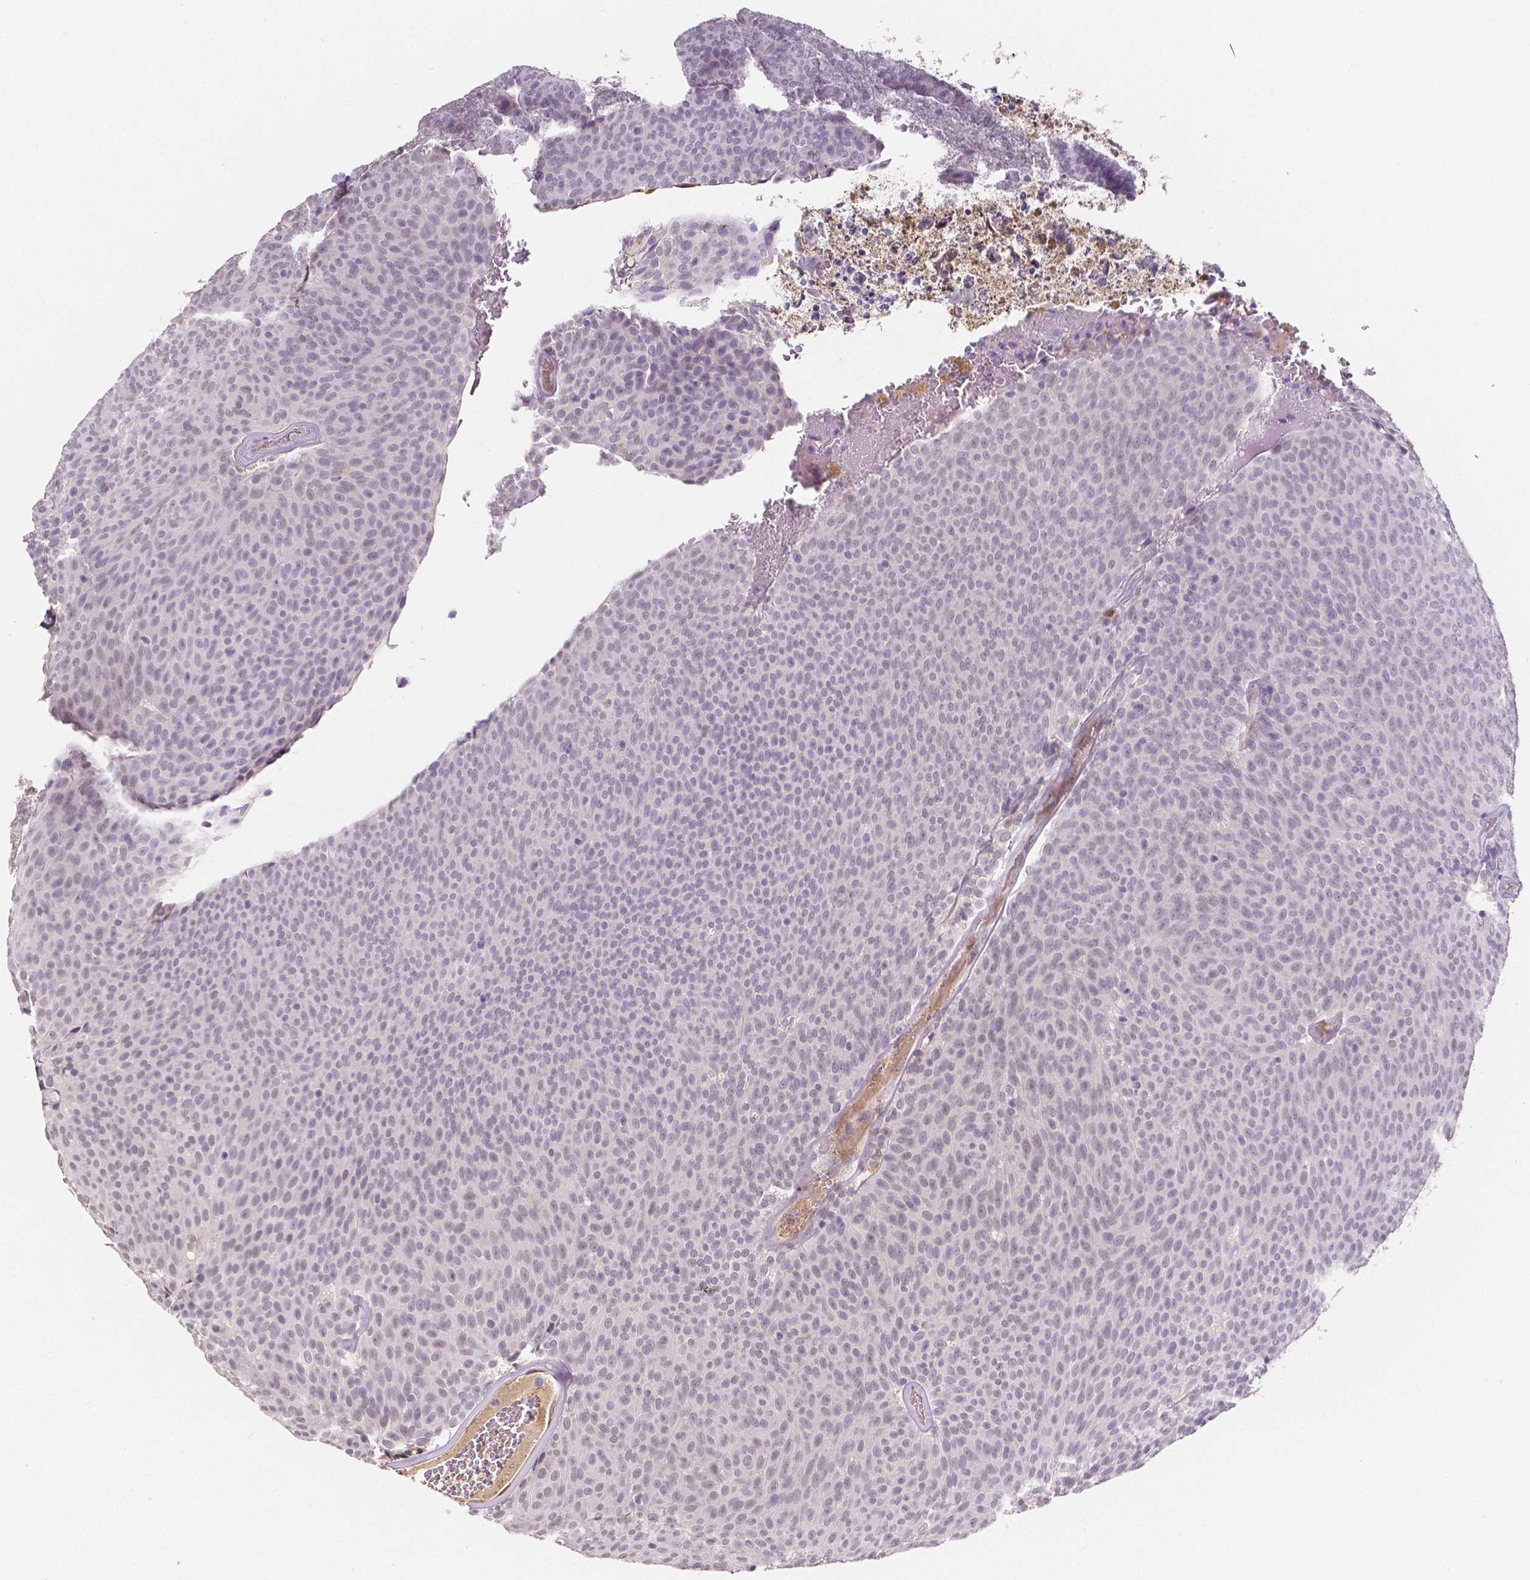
{"staining": {"intensity": "negative", "quantity": "none", "location": "none"}, "tissue": "urothelial cancer", "cell_type": "Tumor cells", "image_type": "cancer", "snomed": [{"axis": "morphology", "description": "Urothelial carcinoma, Low grade"}, {"axis": "topography", "description": "Urinary bladder"}], "caption": "High power microscopy histopathology image of an immunohistochemistry (IHC) micrograph of urothelial carcinoma (low-grade), revealing no significant expression in tumor cells.", "gene": "ELAVL2", "patient": {"sex": "male", "age": 77}}